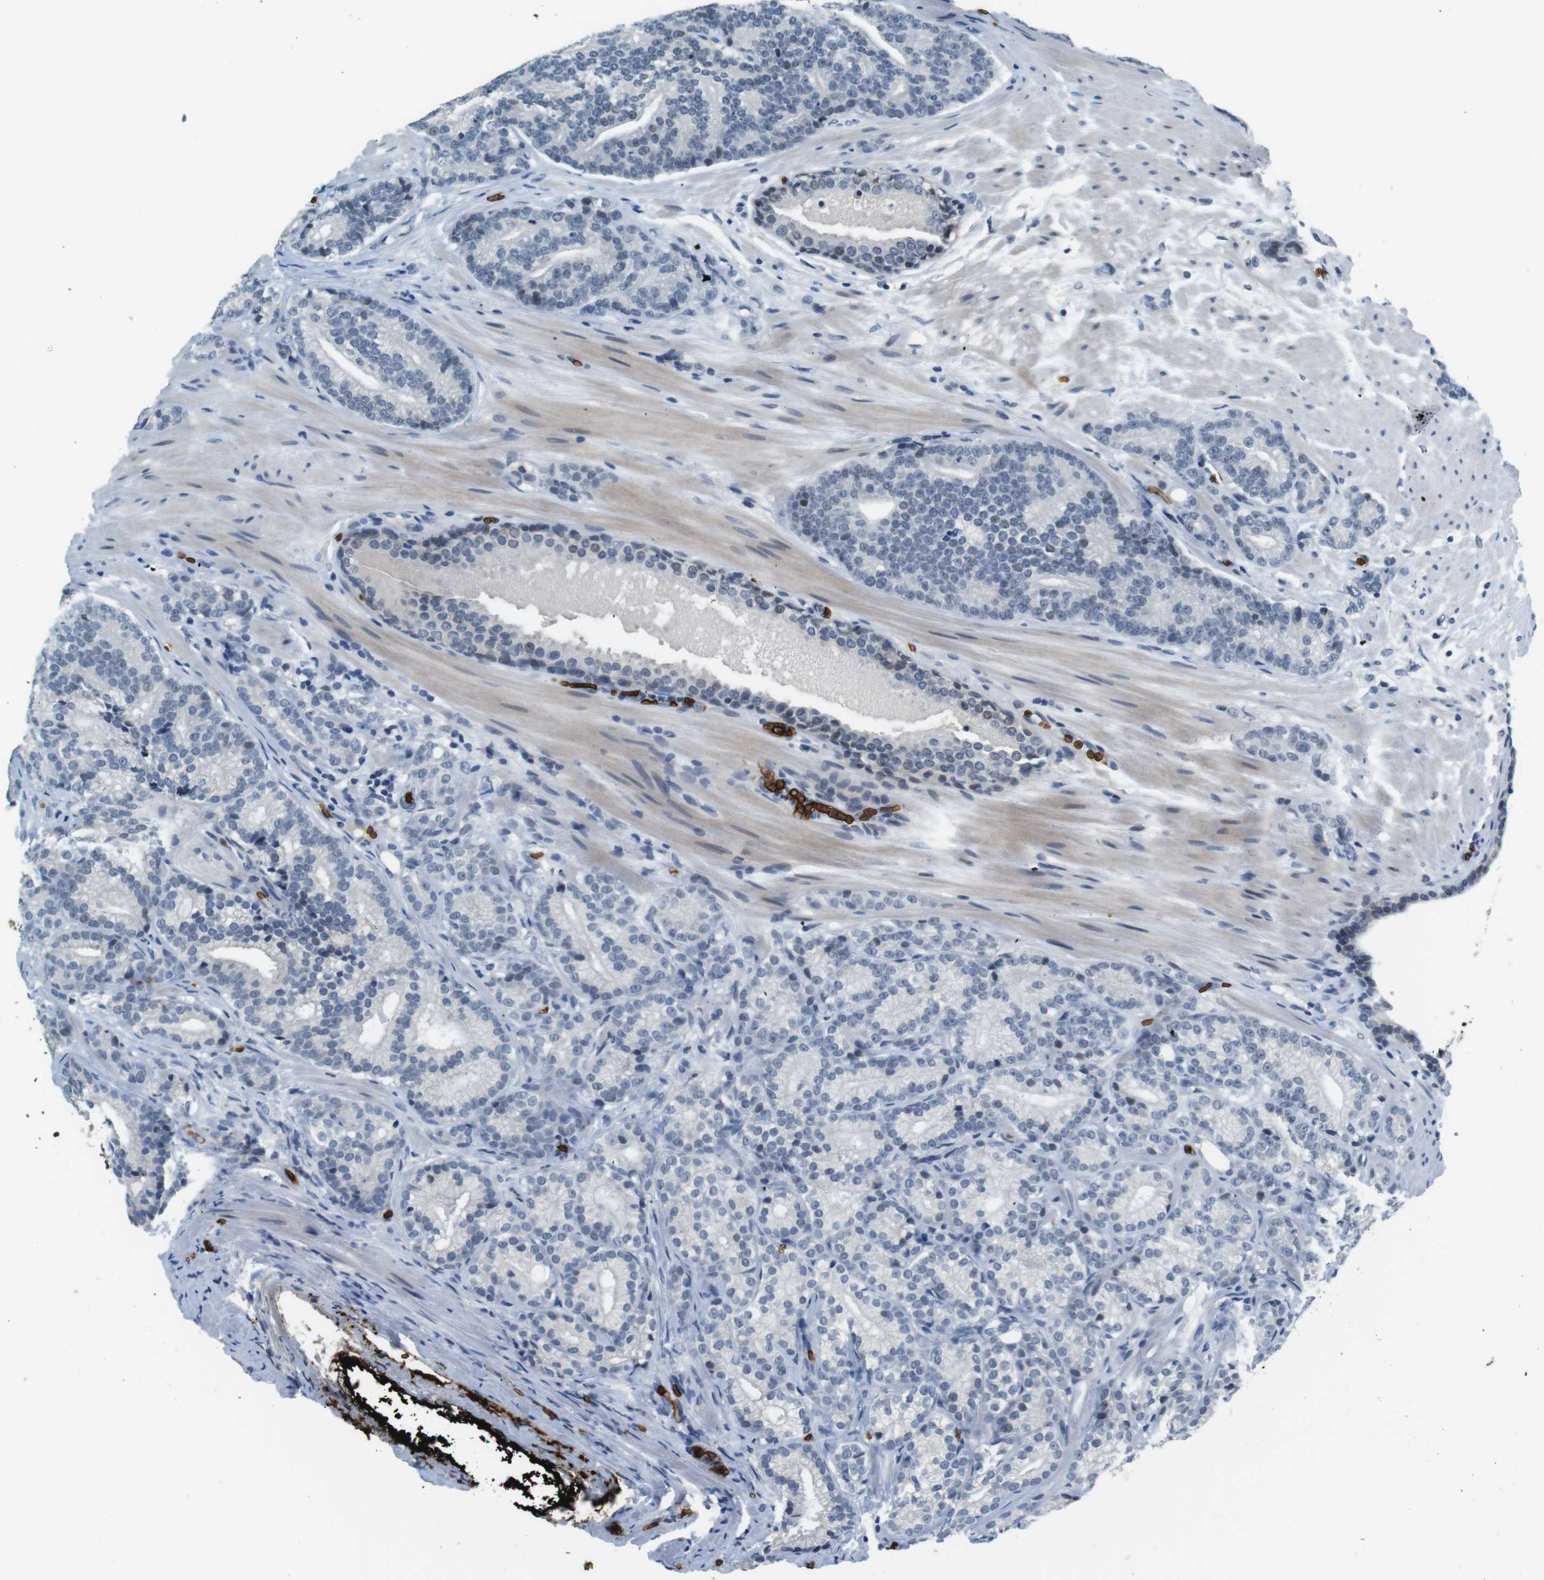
{"staining": {"intensity": "negative", "quantity": "none", "location": "none"}, "tissue": "prostate cancer", "cell_type": "Tumor cells", "image_type": "cancer", "snomed": [{"axis": "morphology", "description": "Adenocarcinoma, High grade"}, {"axis": "topography", "description": "Prostate"}], "caption": "This micrograph is of prostate cancer stained with immunohistochemistry to label a protein in brown with the nuclei are counter-stained blue. There is no expression in tumor cells.", "gene": "SLC4A1", "patient": {"sex": "male", "age": 61}}